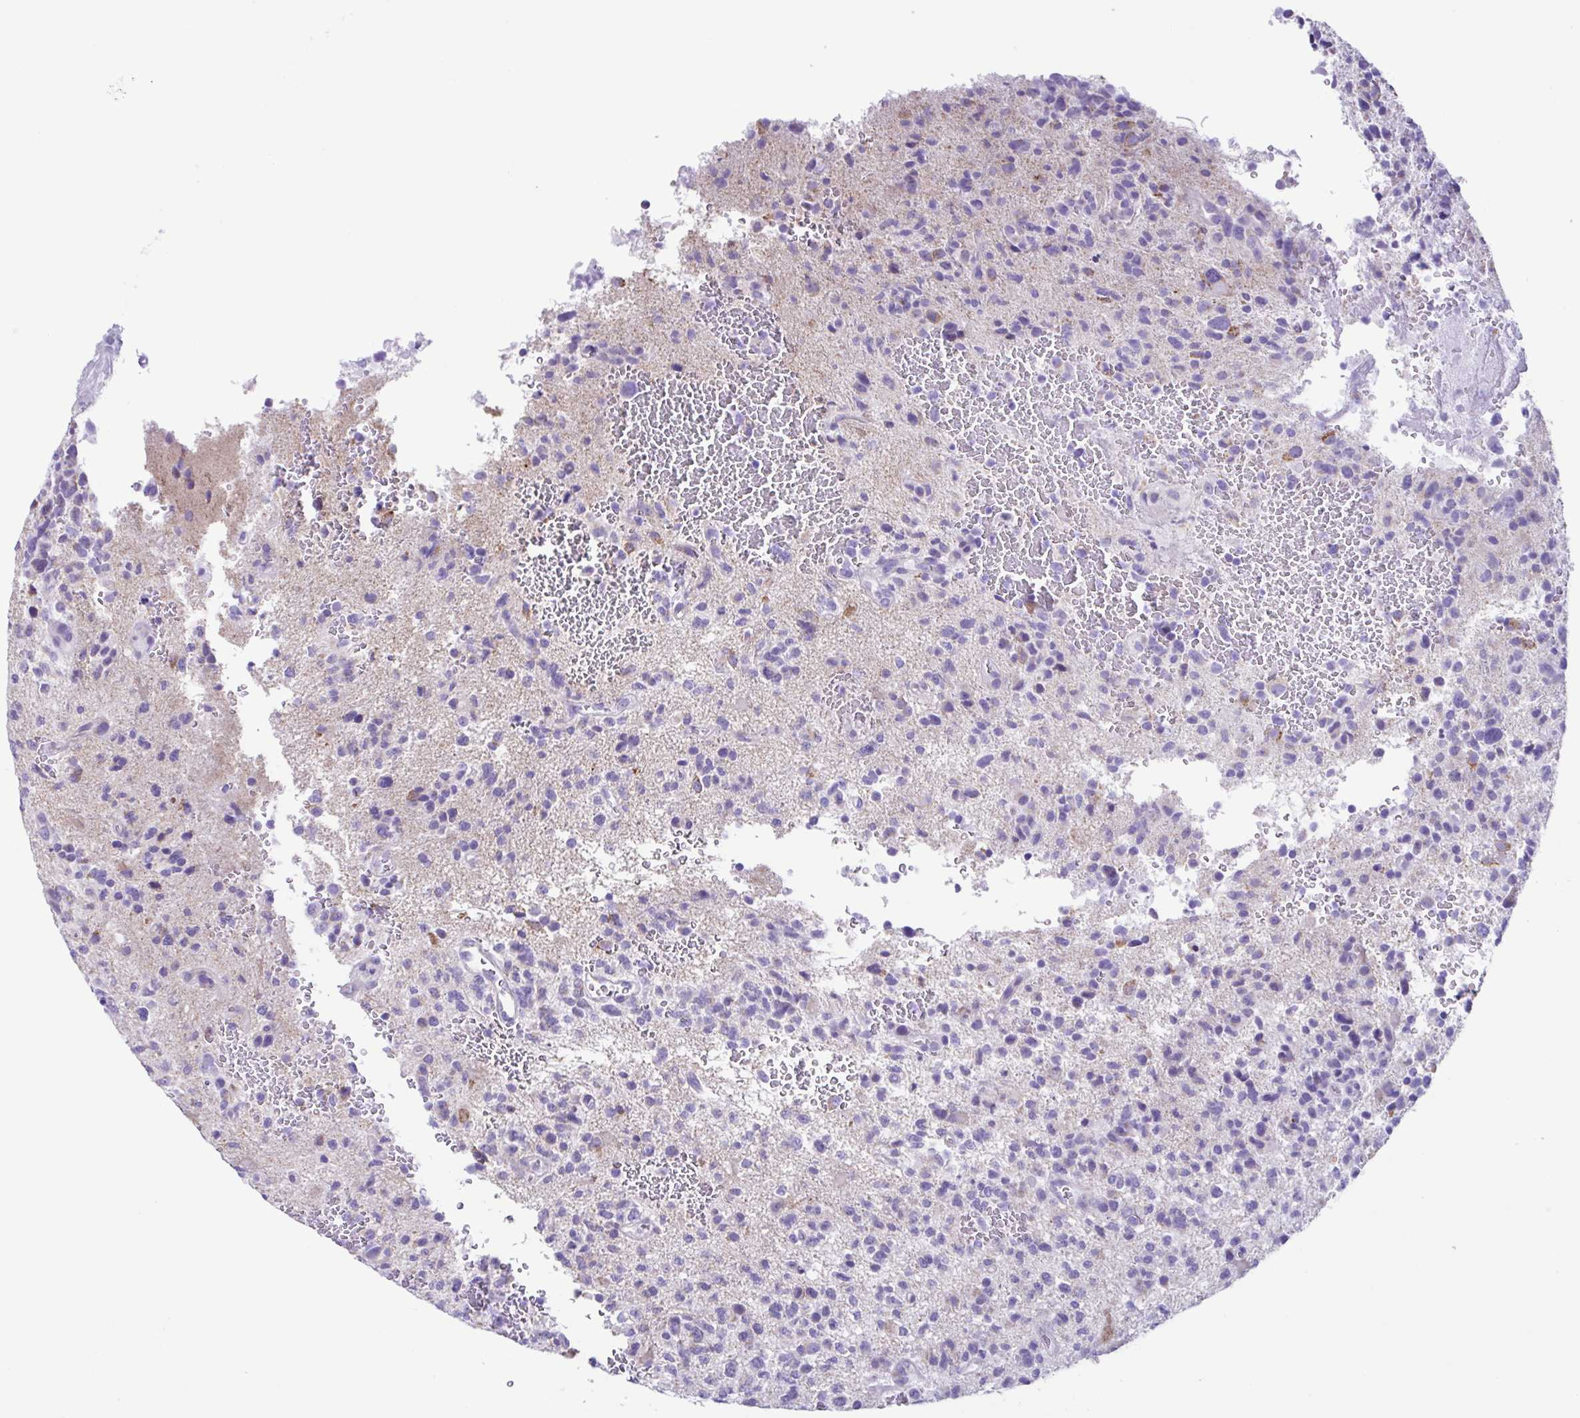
{"staining": {"intensity": "negative", "quantity": "none", "location": "none"}, "tissue": "glioma", "cell_type": "Tumor cells", "image_type": "cancer", "snomed": [{"axis": "morphology", "description": "Glioma, malignant, High grade"}, {"axis": "topography", "description": "Brain"}], "caption": "Histopathology image shows no significant protein expression in tumor cells of glioma.", "gene": "ACTRT3", "patient": {"sex": "female", "age": 71}}